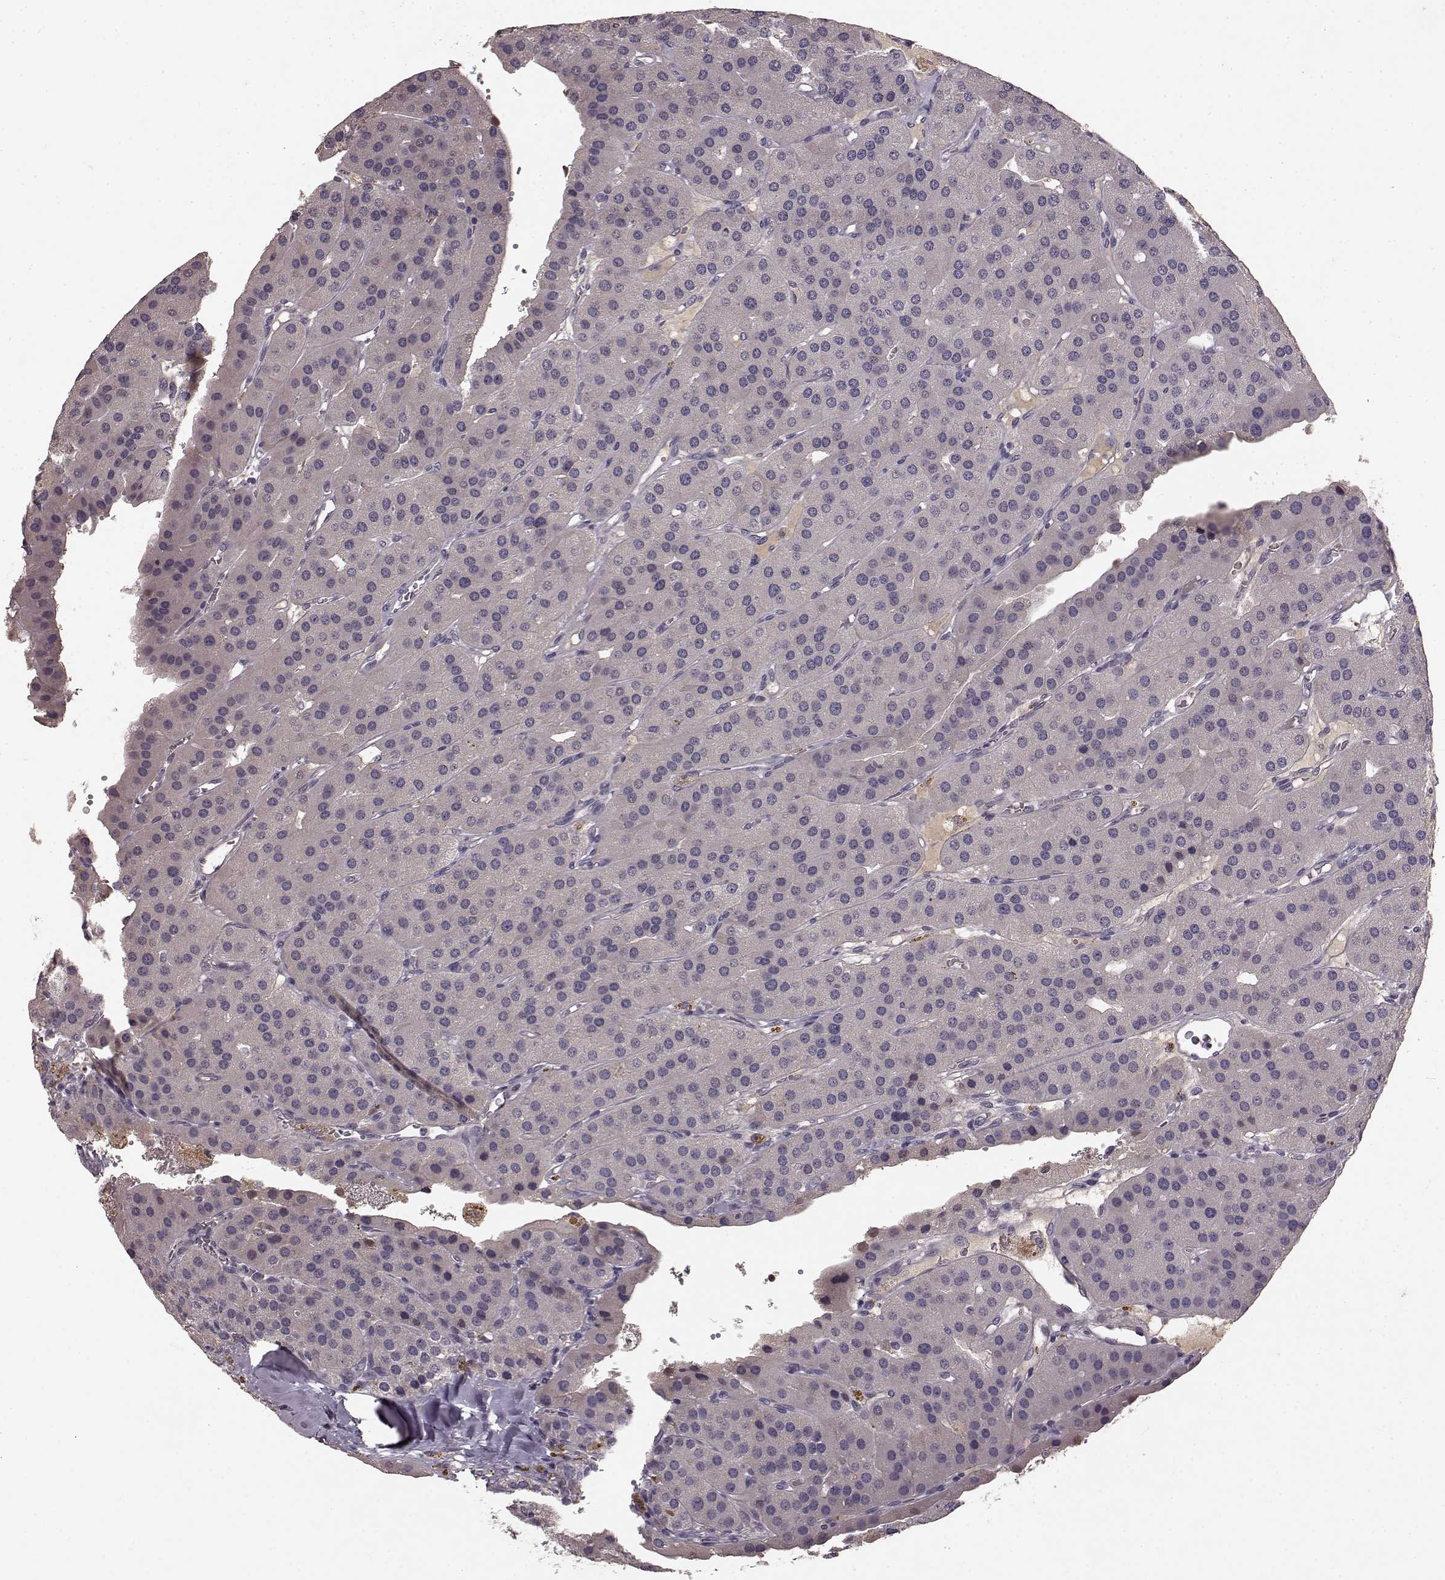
{"staining": {"intensity": "negative", "quantity": "none", "location": "none"}, "tissue": "parathyroid gland", "cell_type": "Glandular cells", "image_type": "normal", "snomed": [{"axis": "morphology", "description": "Normal tissue, NOS"}, {"axis": "morphology", "description": "Adenoma, NOS"}, {"axis": "topography", "description": "Parathyroid gland"}], "caption": "Immunohistochemistry (IHC) histopathology image of normal parathyroid gland: human parathyroid gland stained with DAB demonstrates no significant protein positivity in glandular cells.", "gene": "SLC22A18", "patient": {"sex": "female", "age": 86}}